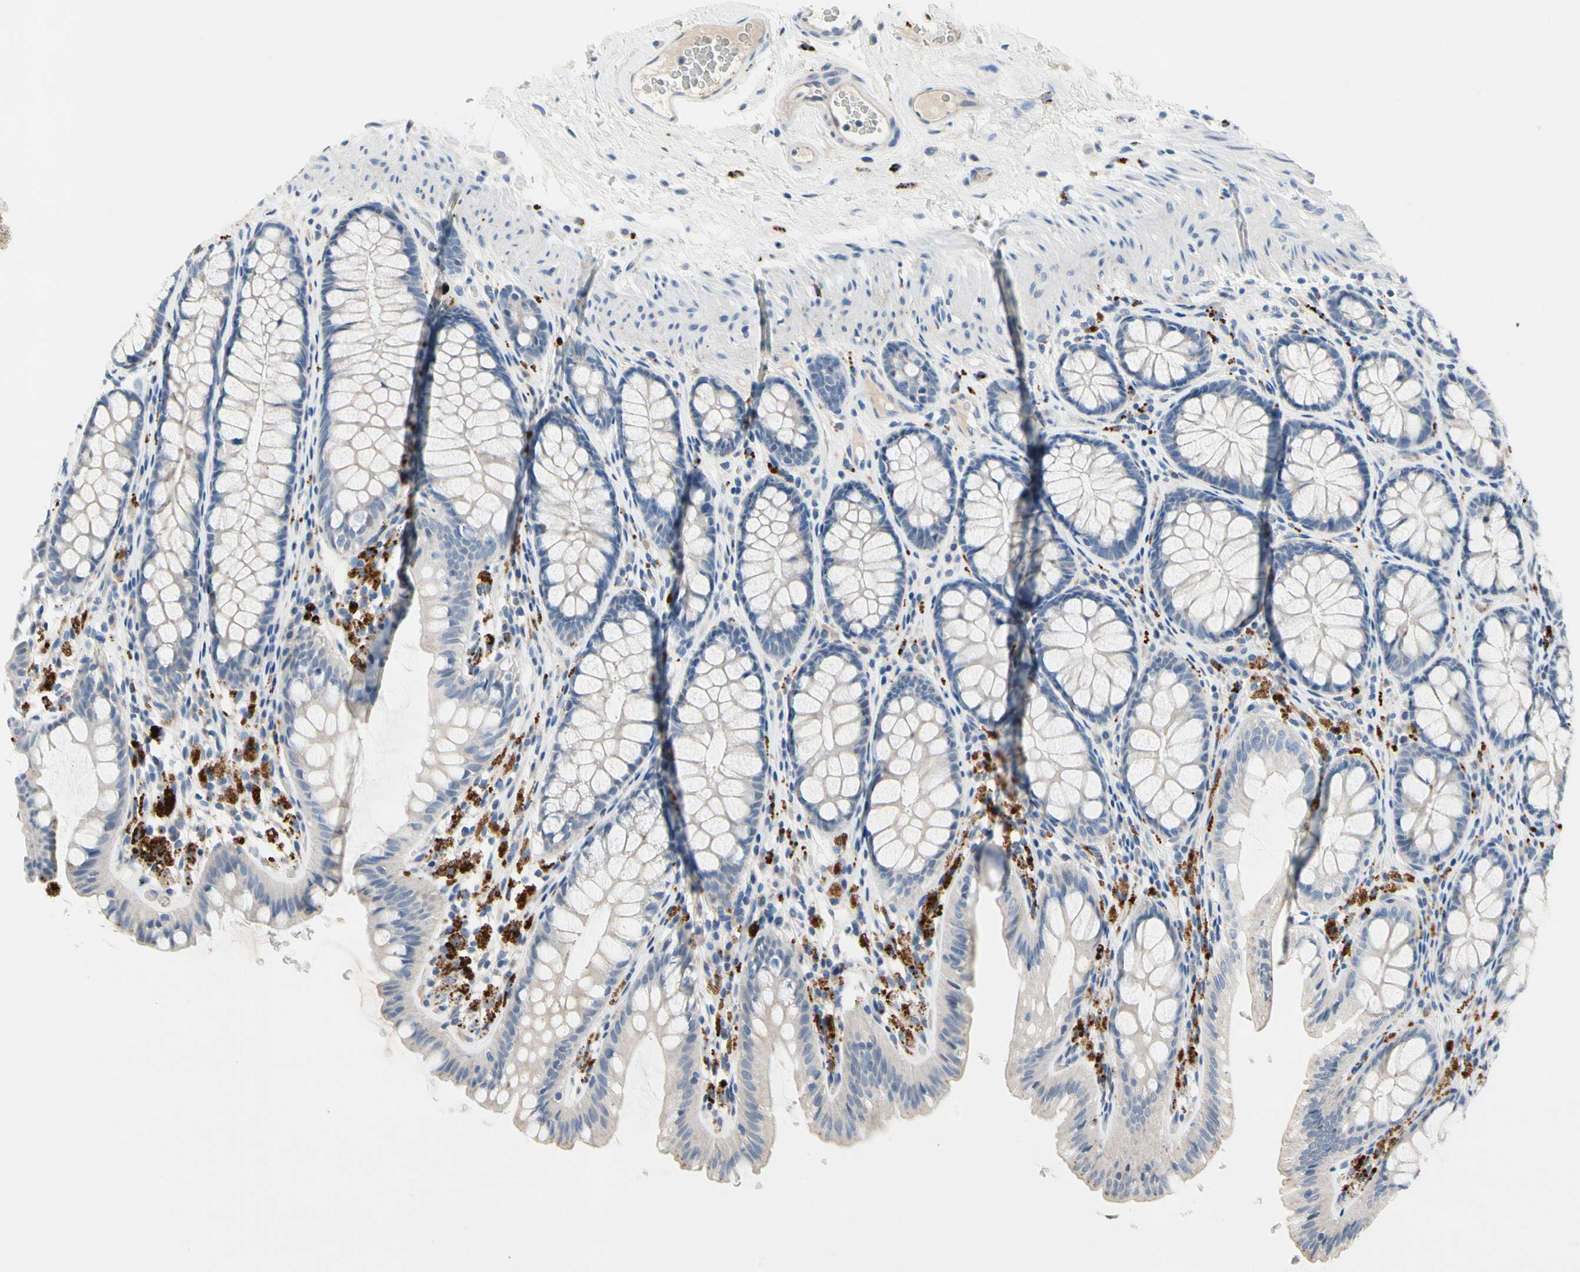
{"staining": {"intensity": "negative", "quantity": "none", "location": "none"}, "tissue": "colon", "cell_type": "Endothelial cells", "image_type": "normal", "snomed": [{"axis": "morphology", "description": "Normal tissue, NOS"}, {"axis": "topography", "description": "Colon"}], "caption": "Immunohistochemistry (IHC) histopathology image of unremarkable human colon stained for a protein (brown), which displays no staining in endothelial cells.", "gene": "RETSAT", "patient": {"sex": "female", "age": 55}}